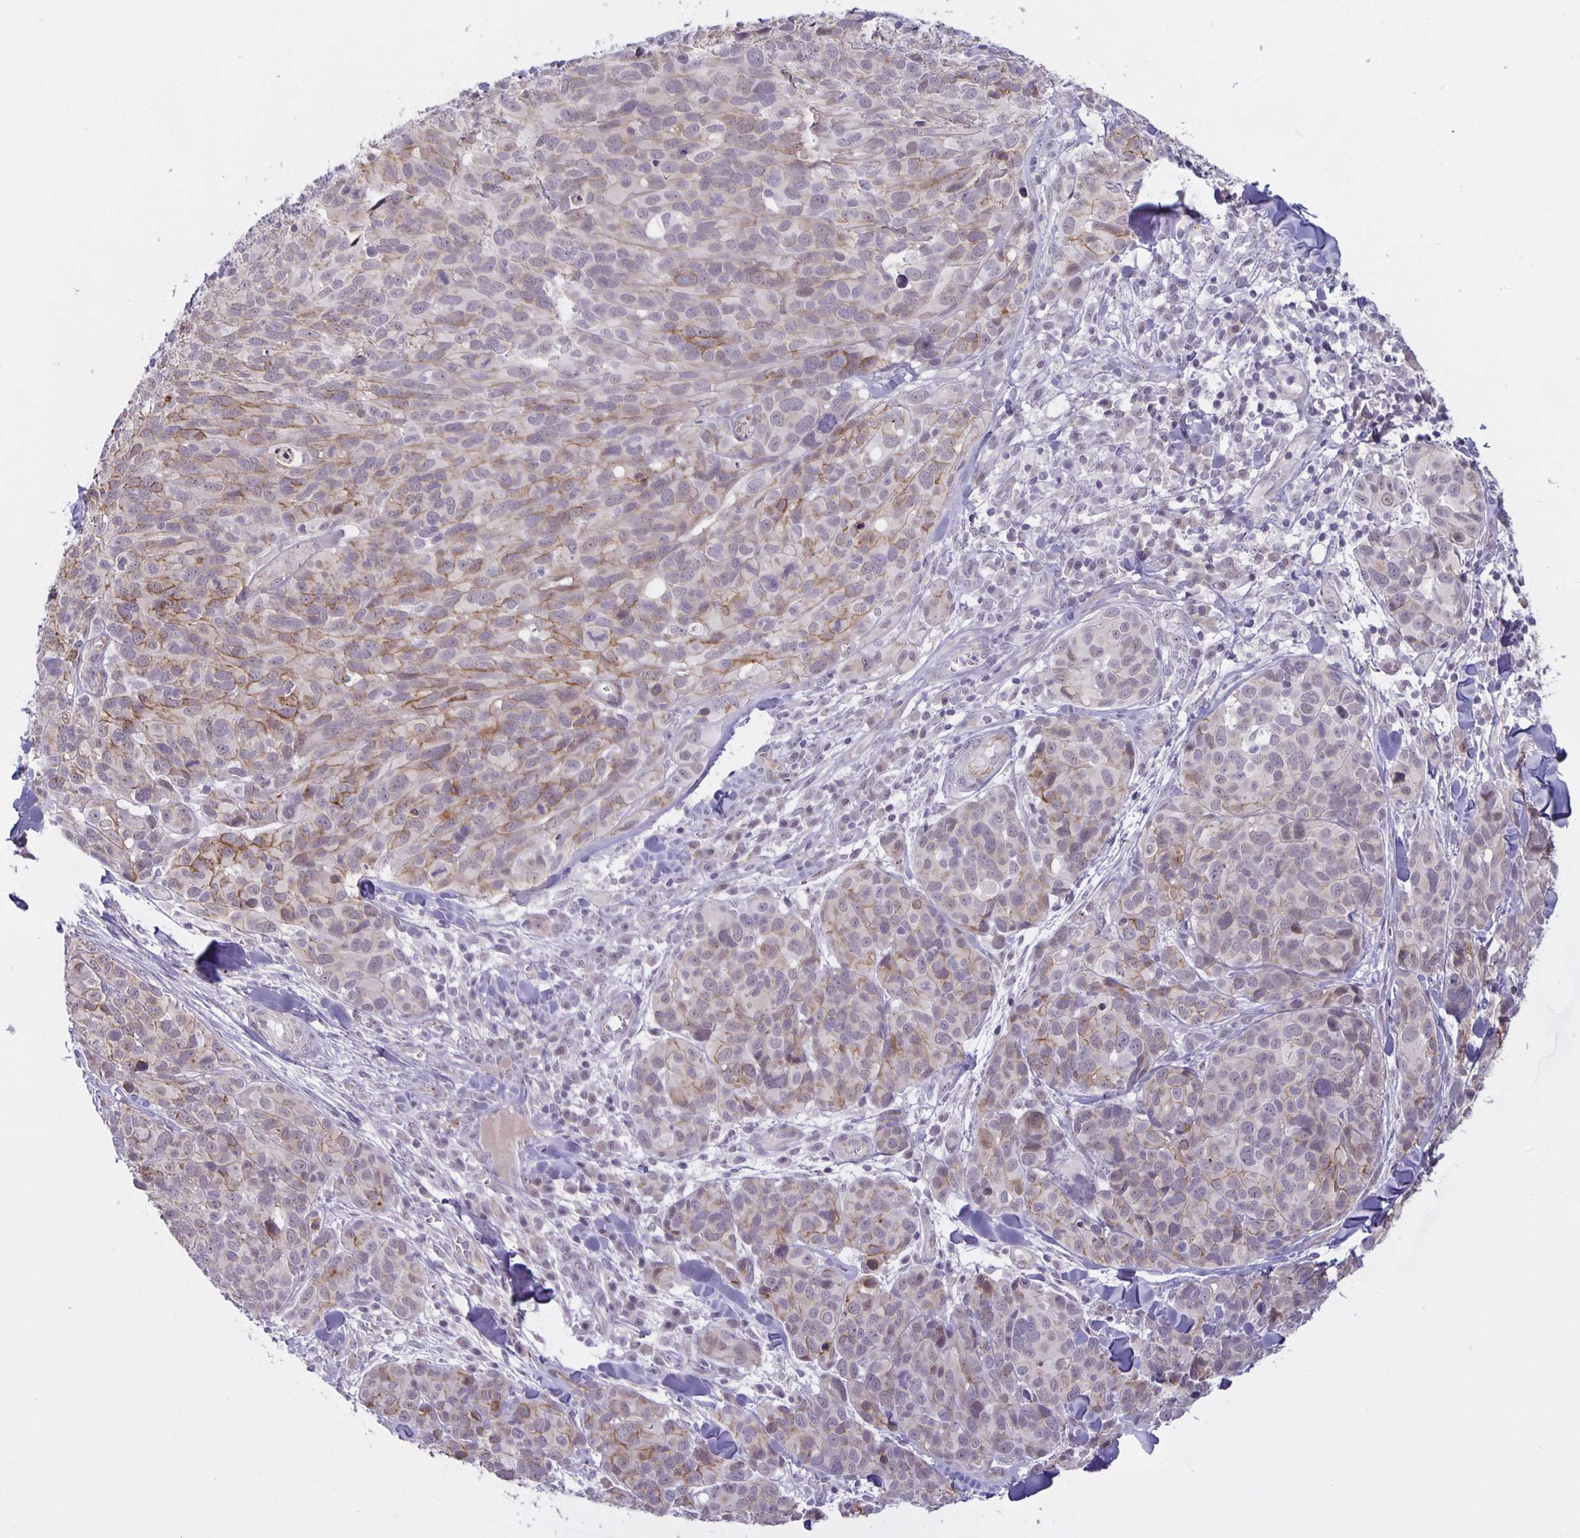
{"staining": {"intensity": "moderate", "quantity": "<25%", "location": "cytoplasmic/membranous"}, "tissue": "melanoma", "cell_type": "Tumor cells", "image_type": "cancer", "snomed": [{"axis": "morphology", "description": "Malignant melanoma, NOS"}, {"axis": "topography", "description": "Skin"}], "caption": "Protein expression analysis of melanoma exhibits moderate cytoplasmic/membranous expression in approximately <25% of tumor cells.", "gene": "ARVCF", "patient": {"sex": "male", "age": 51}}